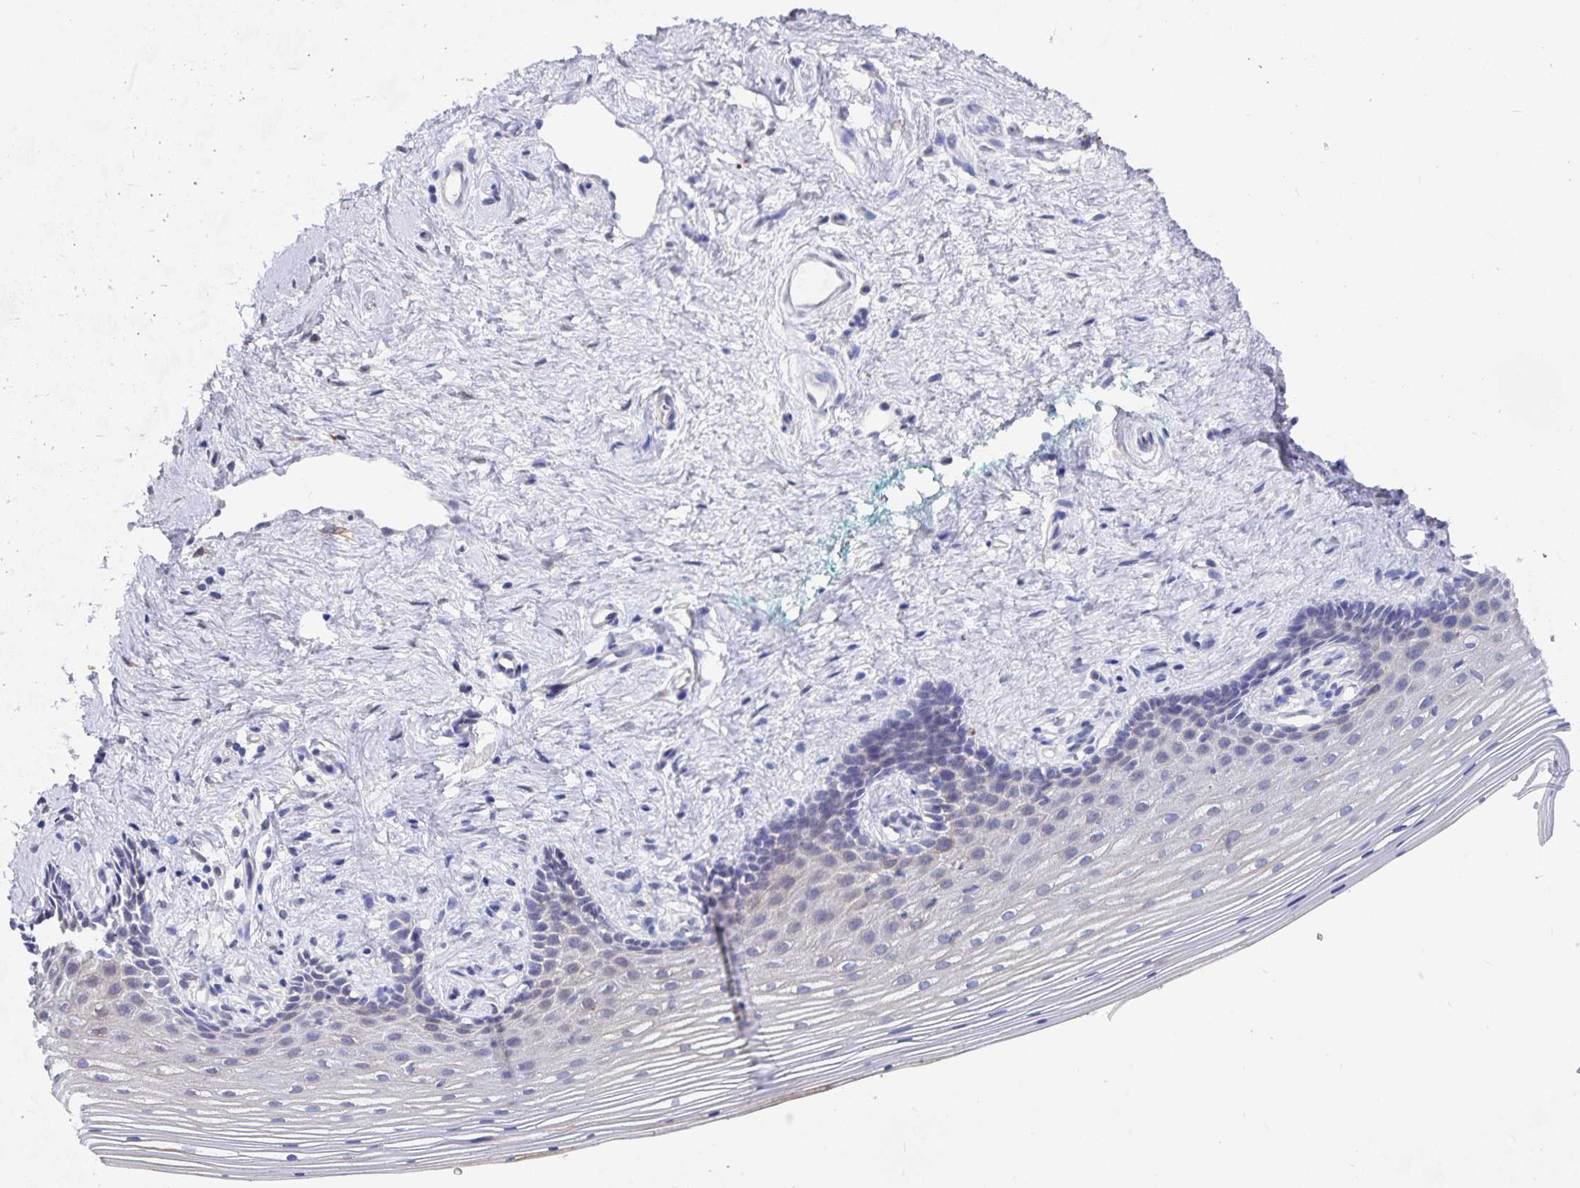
{"staining": {"intensity": "weak", "quantity": "25%-75%", "location": "cytoplasmic/membranous"}, "tissue": "vagina", "cell_type": "Squamous epithelial cells", "image_type": "normal", "snomed": [{"axis": "morphology", "description": "Normal tissue, NOS"}, {"axis": "topography", "description": "Vagina"}], "caption": "The photomicrograph shows a brown stain indicating the presence of a protein in the cytoplasmic/membranous of squamous epithelial cells in vagina. The staining is performed using DAB brown chromogen to label protein expression. The nuclei are counter-stained blue using hematoxylin.", "gene": "ZIK1", "patient": {"sex": "female", "age": 42}}